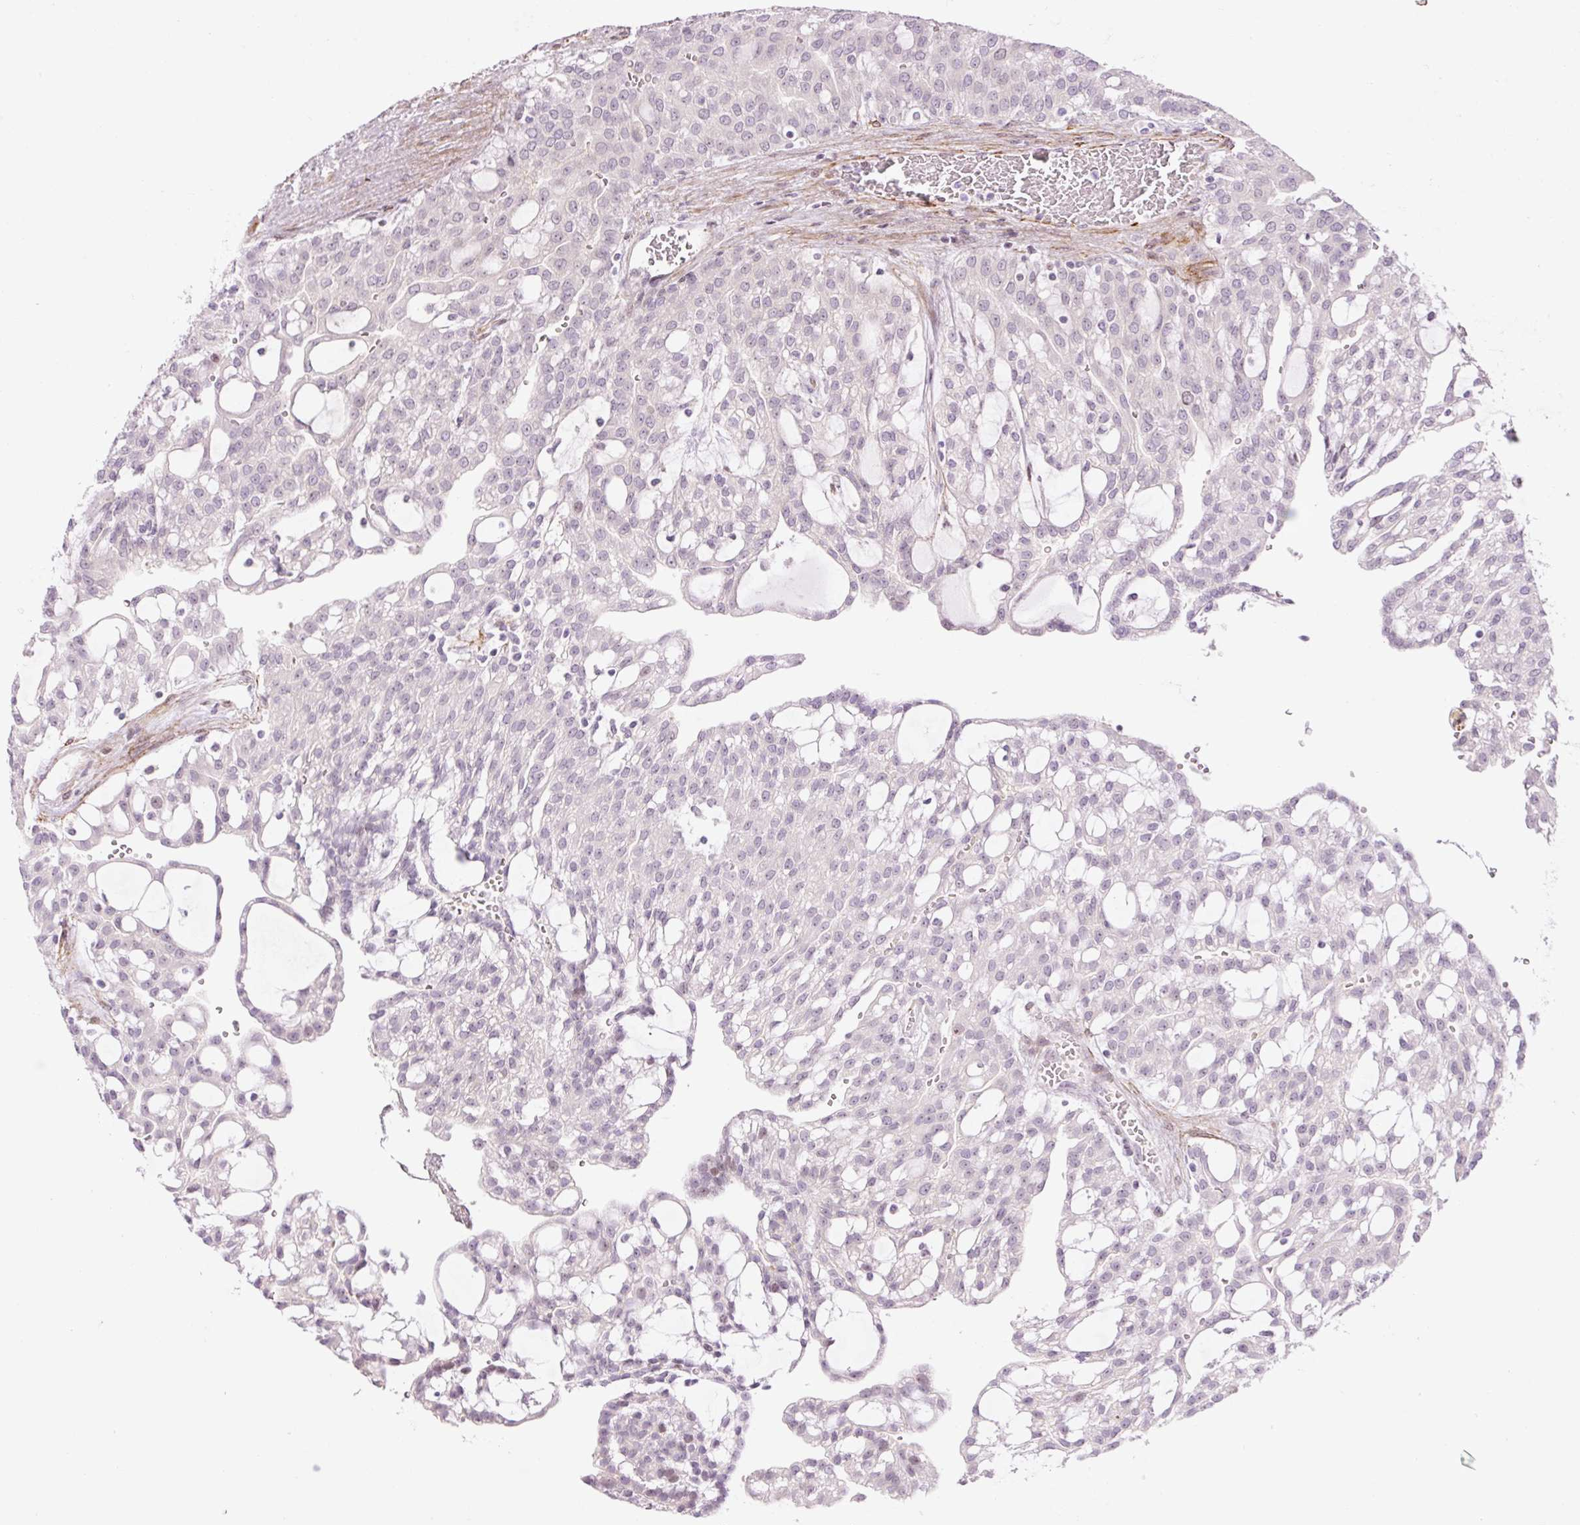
{"staining": {"intensity": "negative", "quantity": "none", "location": "none"}, "tissue": "renal cancer", "cell_type": "Tumor cells", "image_type": "cancer", "snomed": [{"axis": "morphology", "description": "Adenocarcinoma, NOS"}, {"axis": "topography", "description": "Kidney"}], "caption": "Immunohistochemical staining of adenocarcinoma (renal) shows no significant positivity in tumor cells.", "gene": "ZNF417", "patient": {"sex": "male", "age": 63}}